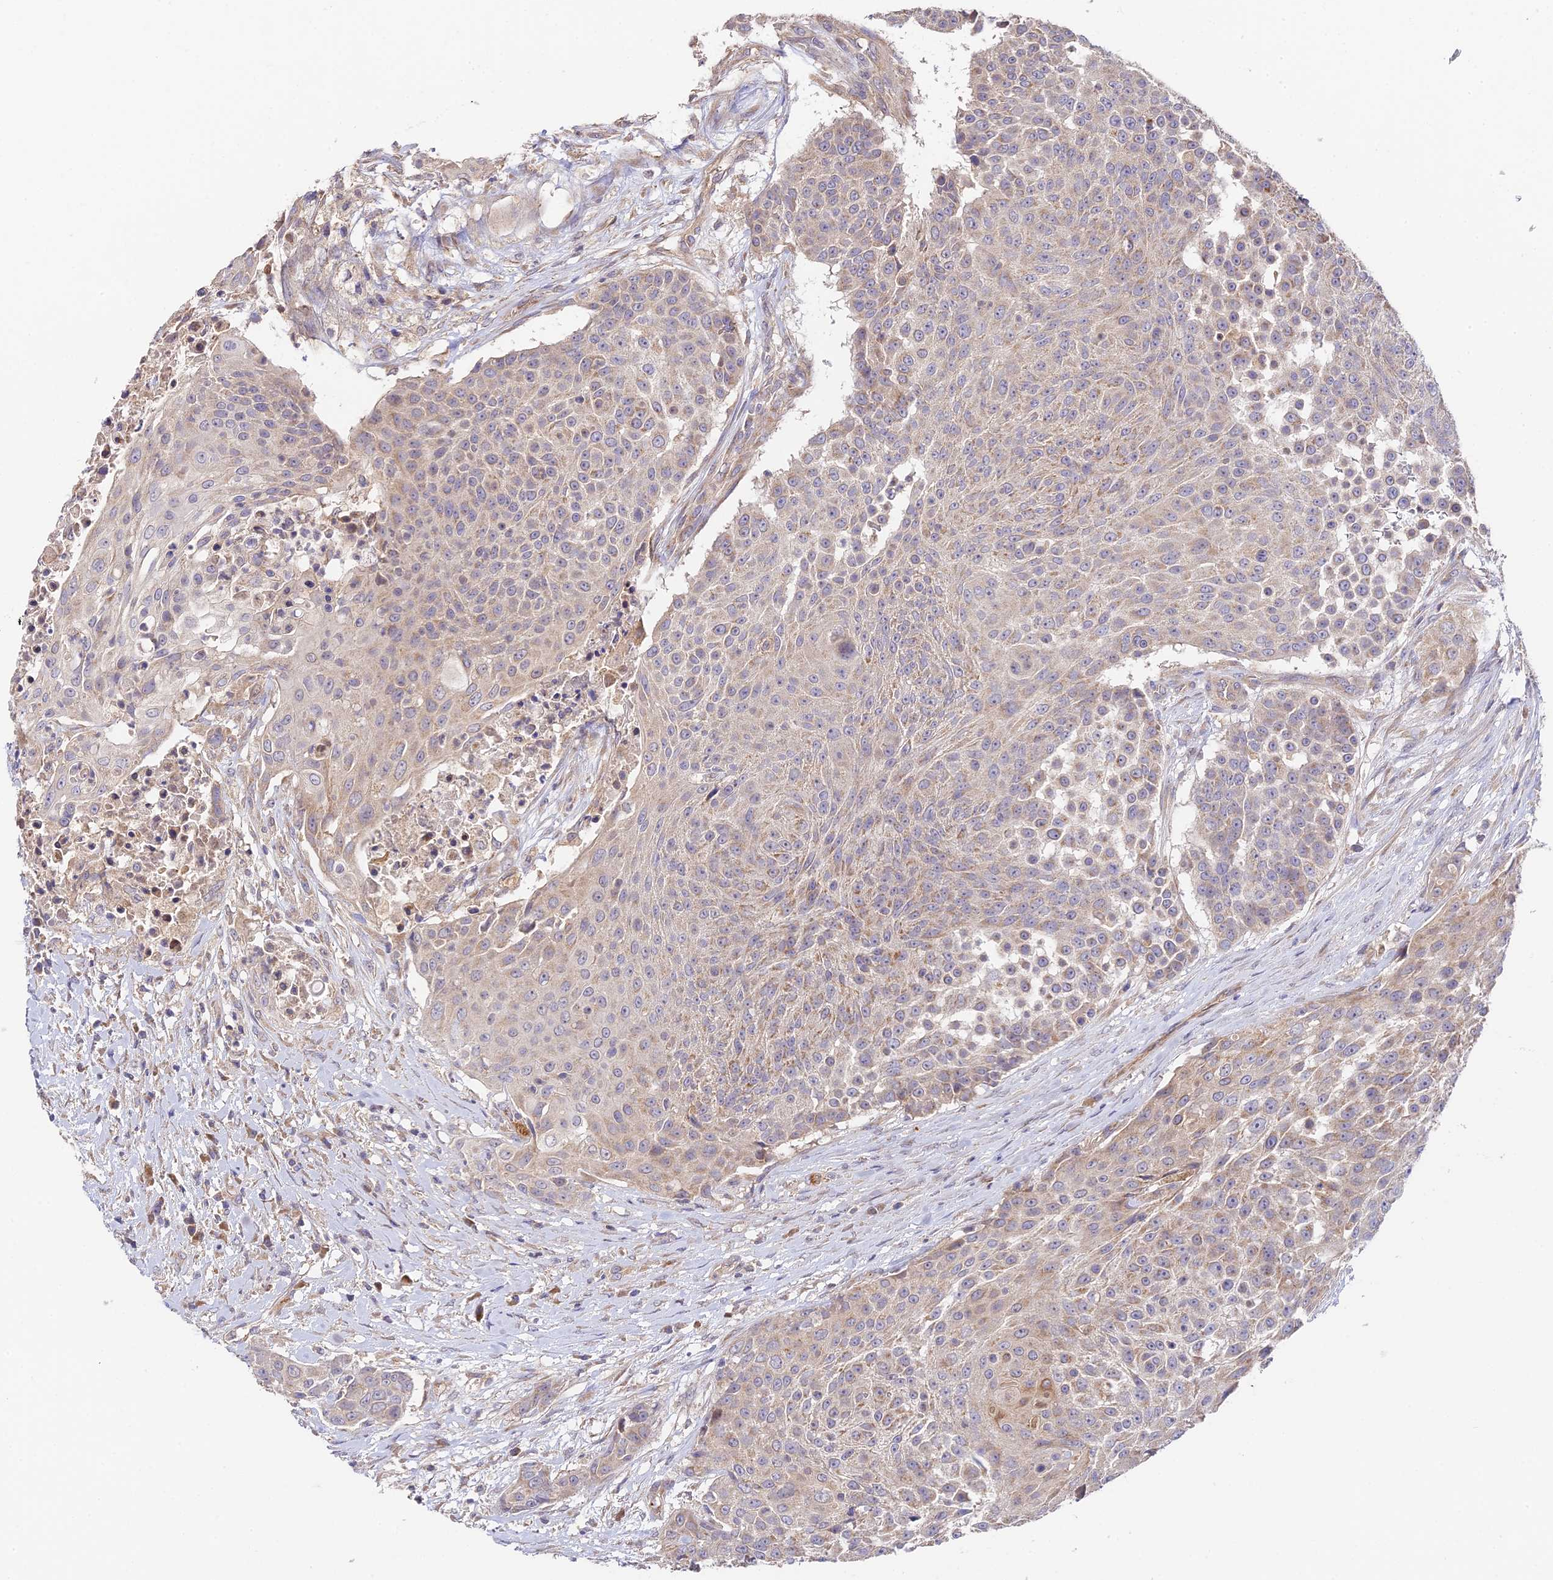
{"staining": {"intensity": "weak", "quantity": "25%-75%", "location": "cytoplasmic/membranous"}, "tissue": "urothelial cancer", "cell_type": "Tumor cells", "image_type": "cancer", "snomed": [{"axis": "morphology", "description": "Urothelial carcinoma, High grade"}, {"axis": "topography", "description": "Urinary bladder"}], "caption": "Immunohistochemical staining of human urothelial cancer displays weak cytoplasmic/membranous protein positivity in approximately 25%-75% of tumor cells.", "gene": "C3orf20", "patient": {"sex": "female", "age": 63}}